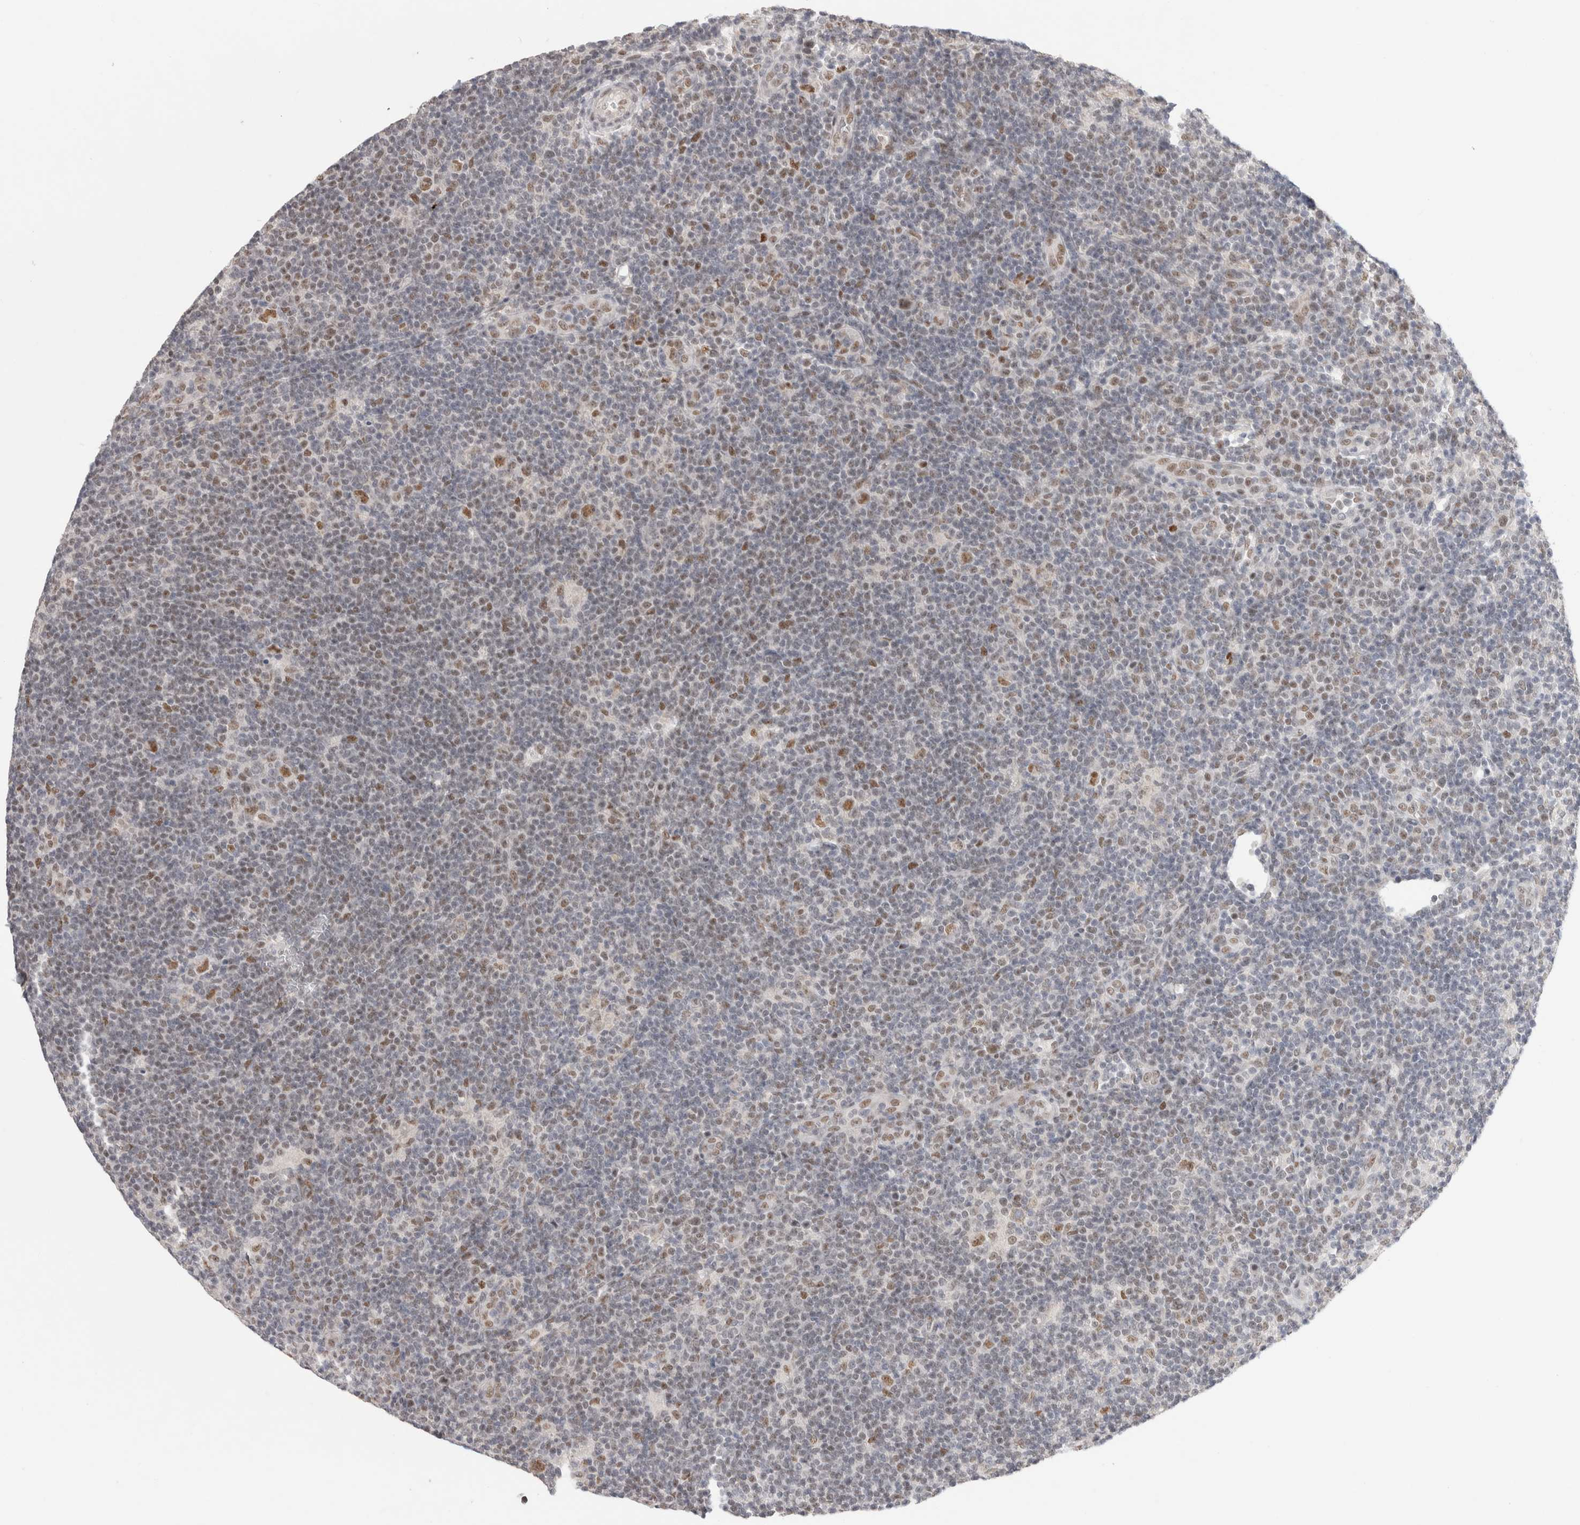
{"staining": {"intensity": "moderate", "quantity": ">75%", "location": "nuclear"}, "tissue": "lymphoma", "cell_type": "Tumor cells", "image_type": "cancer", "snomed": [{"axis": "morphology", "description": "Hodgkin's disease, NOS"}, {"axis": "topography", "description": "Lymph node"}], "caption": "An immunohistochemistry (IHC) image of neoplastic tissue is shown. Protein staining in brown shows moderate nuclear positivity in lymphoma within tumor cells.", "gene": "RECQL4", "patient": {"sex": "female", "age": 57}}